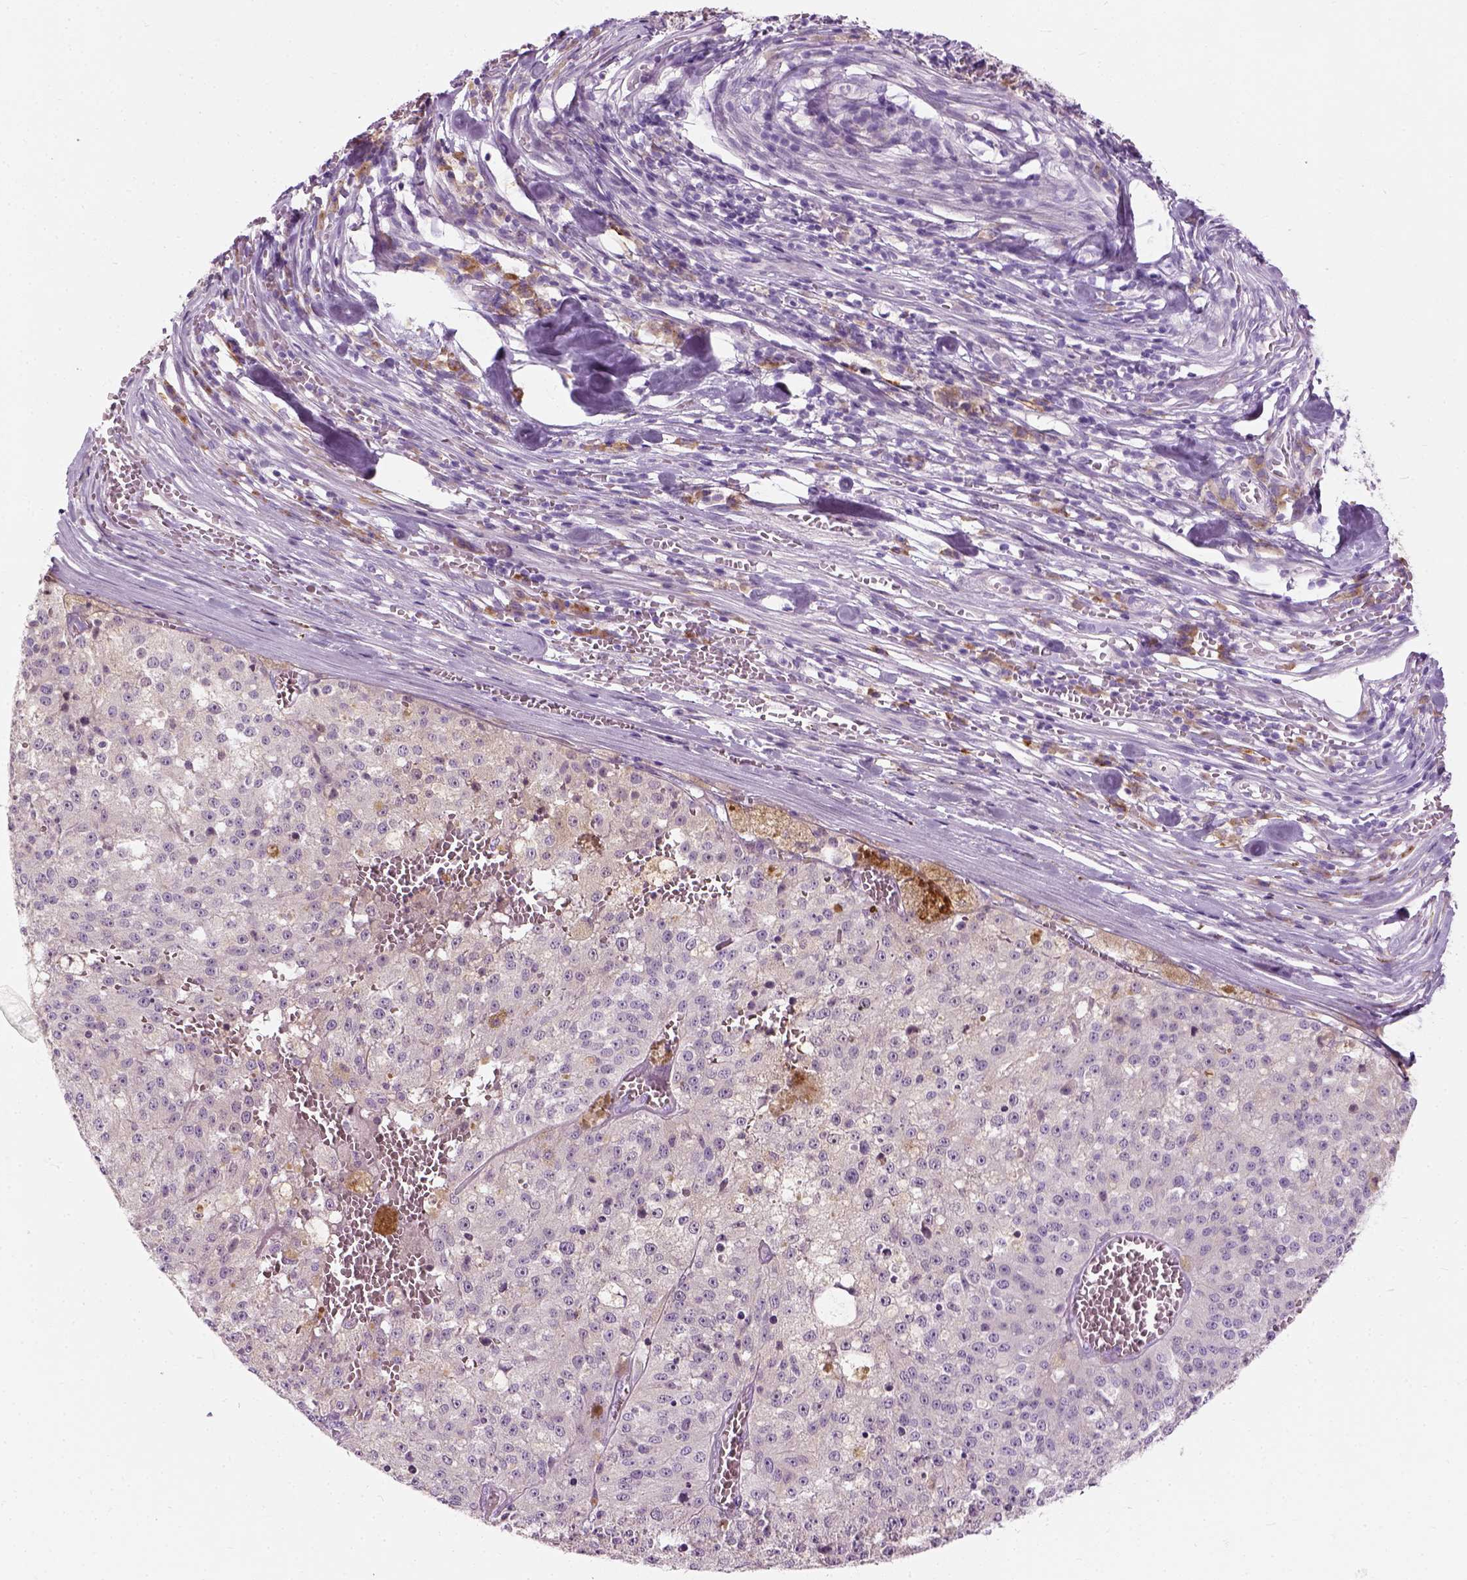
{"staining": {"intensity": "negative", "quantity": "none", "location": "none"}, "tissue": "melanoma", "cell_type": "Tumor cells", "image_type": "cancer", "snomed": [{"axis": "morphology", "description": "Malignant melanoma, Metastatic site"}, {"axis": "topography", "description": "Lymph node"}], "caption": "DAB (3,3'-diaminobenzidine) immunohistochemical staining of human melanoma displays no significant expression in tumor cells.", "gene": "TRIM72", "patient": {"sex": "female", "age": 64}}